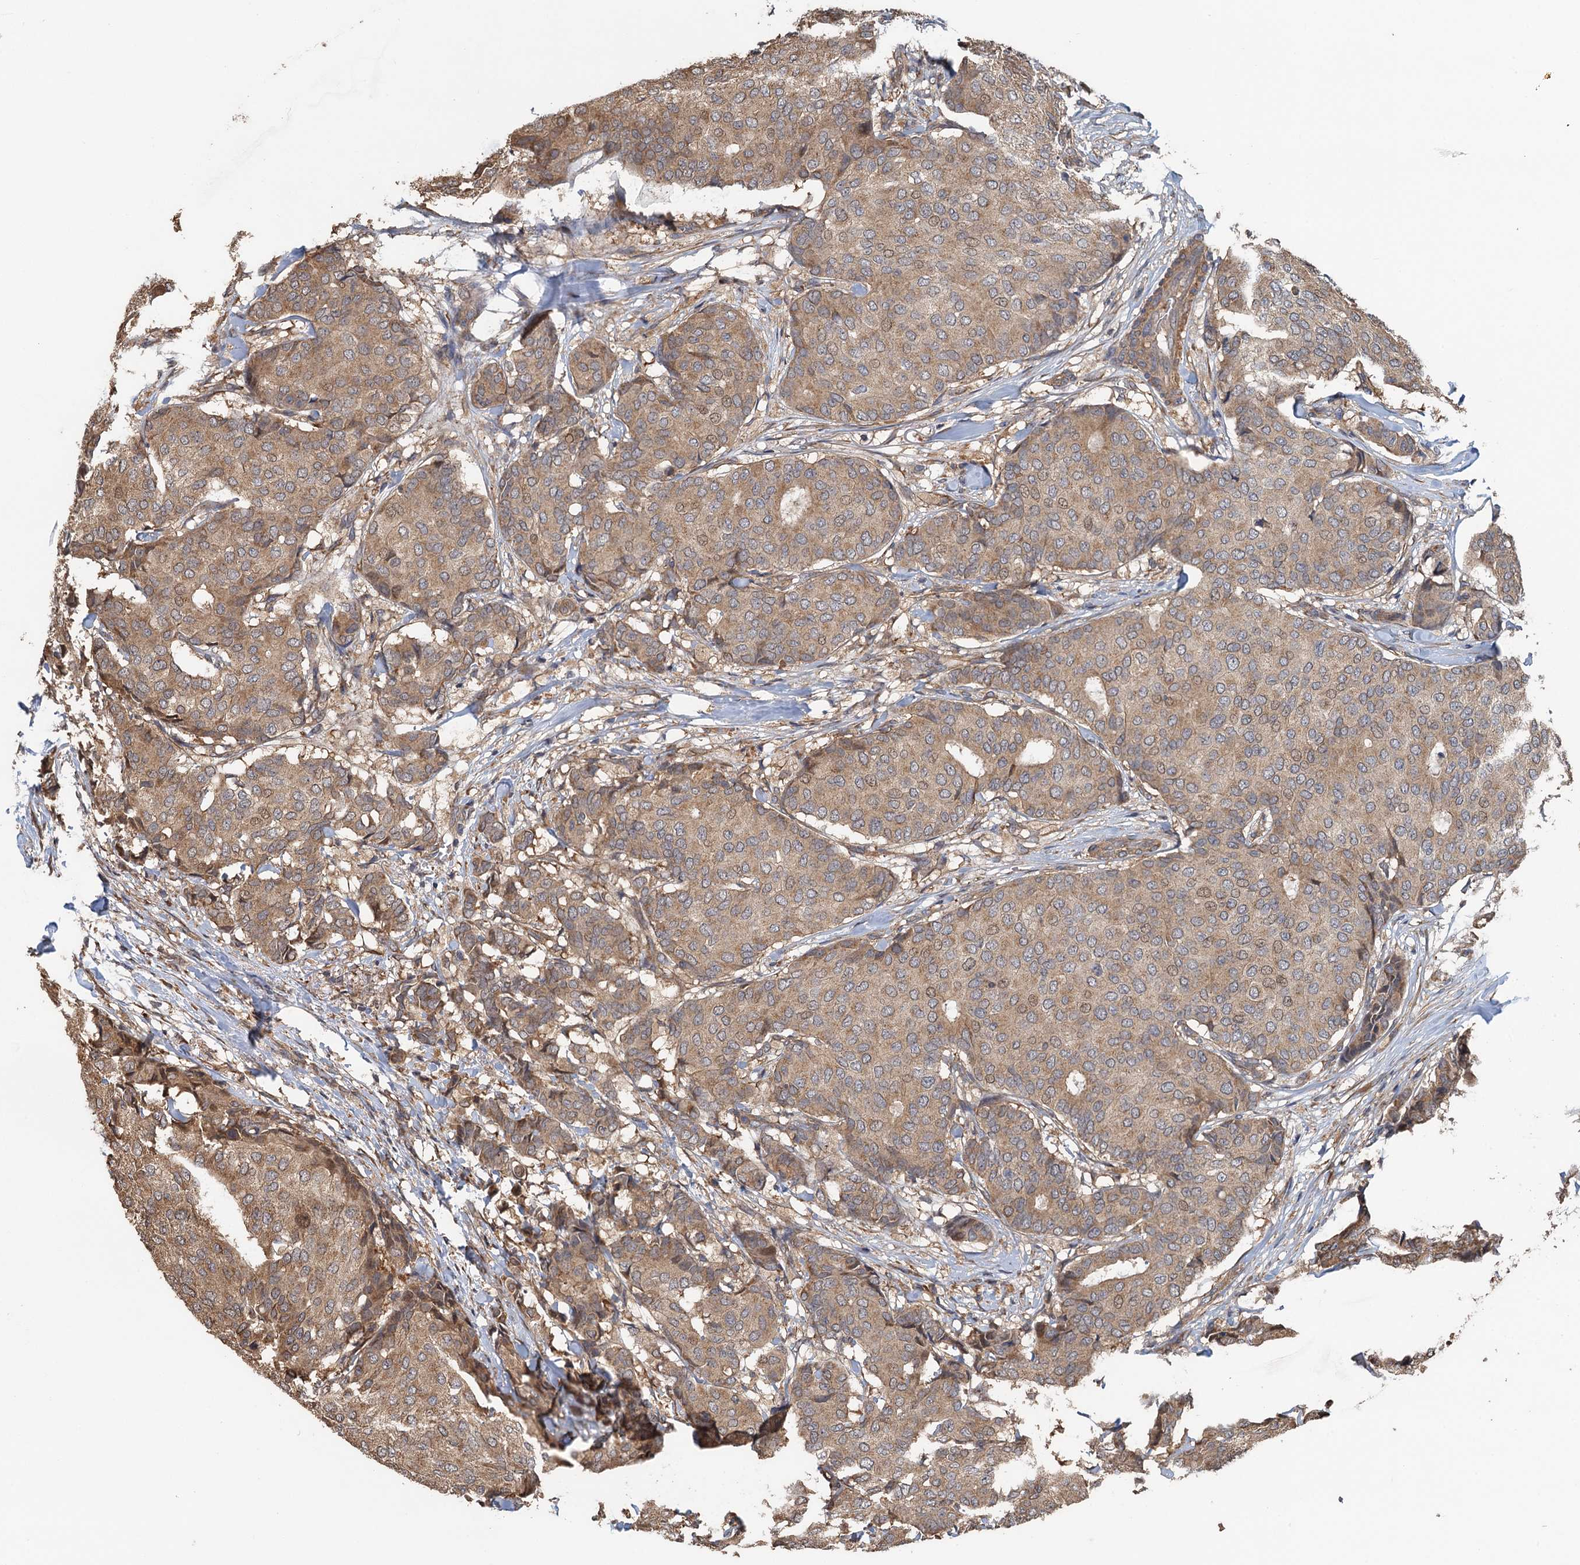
{"staining": {"intensity": "moderate", "quantity": ">75%", "location": "cytoplasmic/membranous"}, "tissue": "breast cancer", "cell_type": "Tumor cells", "image_type": "cancer", "snomed": [{"axis": "morphology", "description": "Duct carcinoma"}, {"axis": "topography", "description": "Breast"}], "caption": "Protein staining of breast cancer (invasive ductal carcinoma) tissue demonstrates moderate cytoplasmic/membranous expression in approximately >75% of tumor cells.", "gene": "MEAK7", "patient": {"sex": "female", "age": 75}}